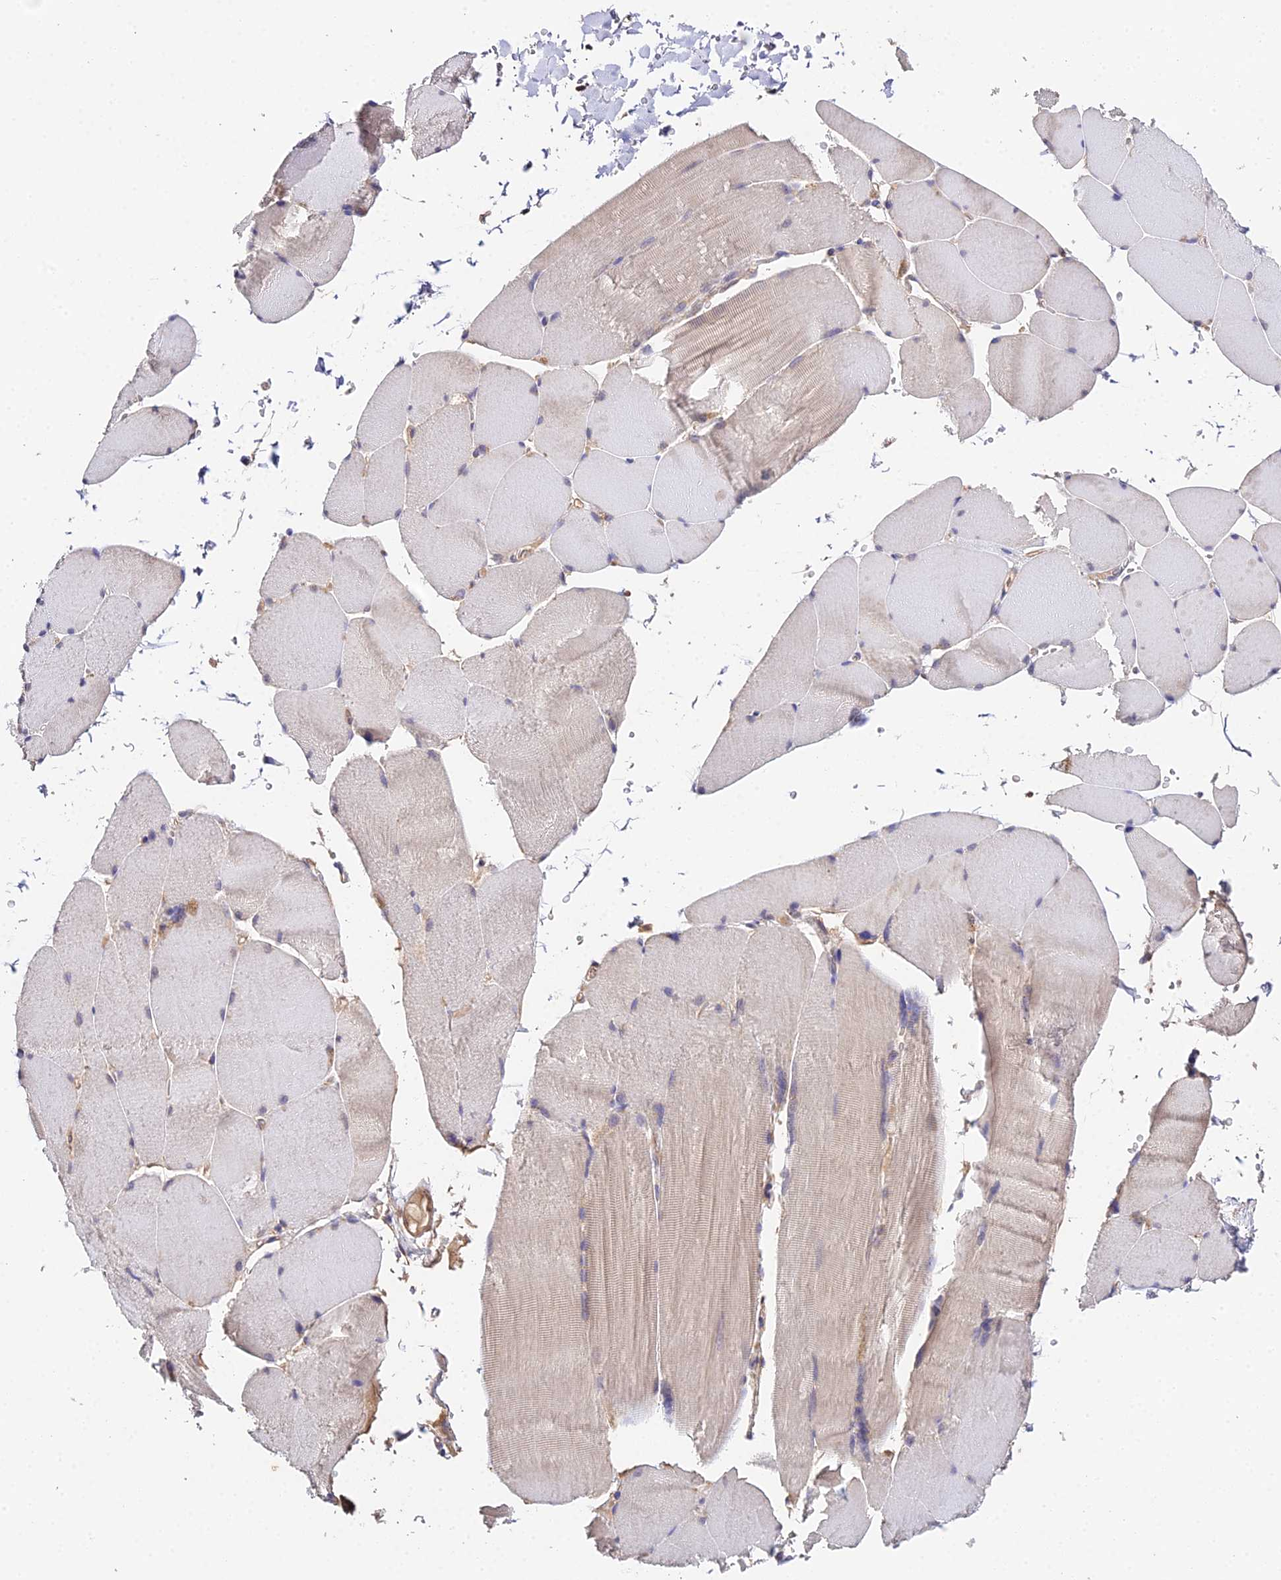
{"staining": {"intensity": "negative", "quantity": "none", "location": "none"}, "tissue": "skeletal muscle", "cell_type": "Myocytes", "image_type": "normal", "snomed": [{"axis": "morphology", "description": "Normal tissue, NOS"}, {"axis": "topography", "description": "Skin"}, {"axis": "topography", "description": "Skeletal muscle"}], "caption": "Immunohistochemistry of unremarkable human skeletal muscle displays no staining in myocytes. (DAB (3,3'-diaminobenzidine) IHC, high magnification).", "gene": "FBP1", "patient": {"sex": "male", "age": 83}}